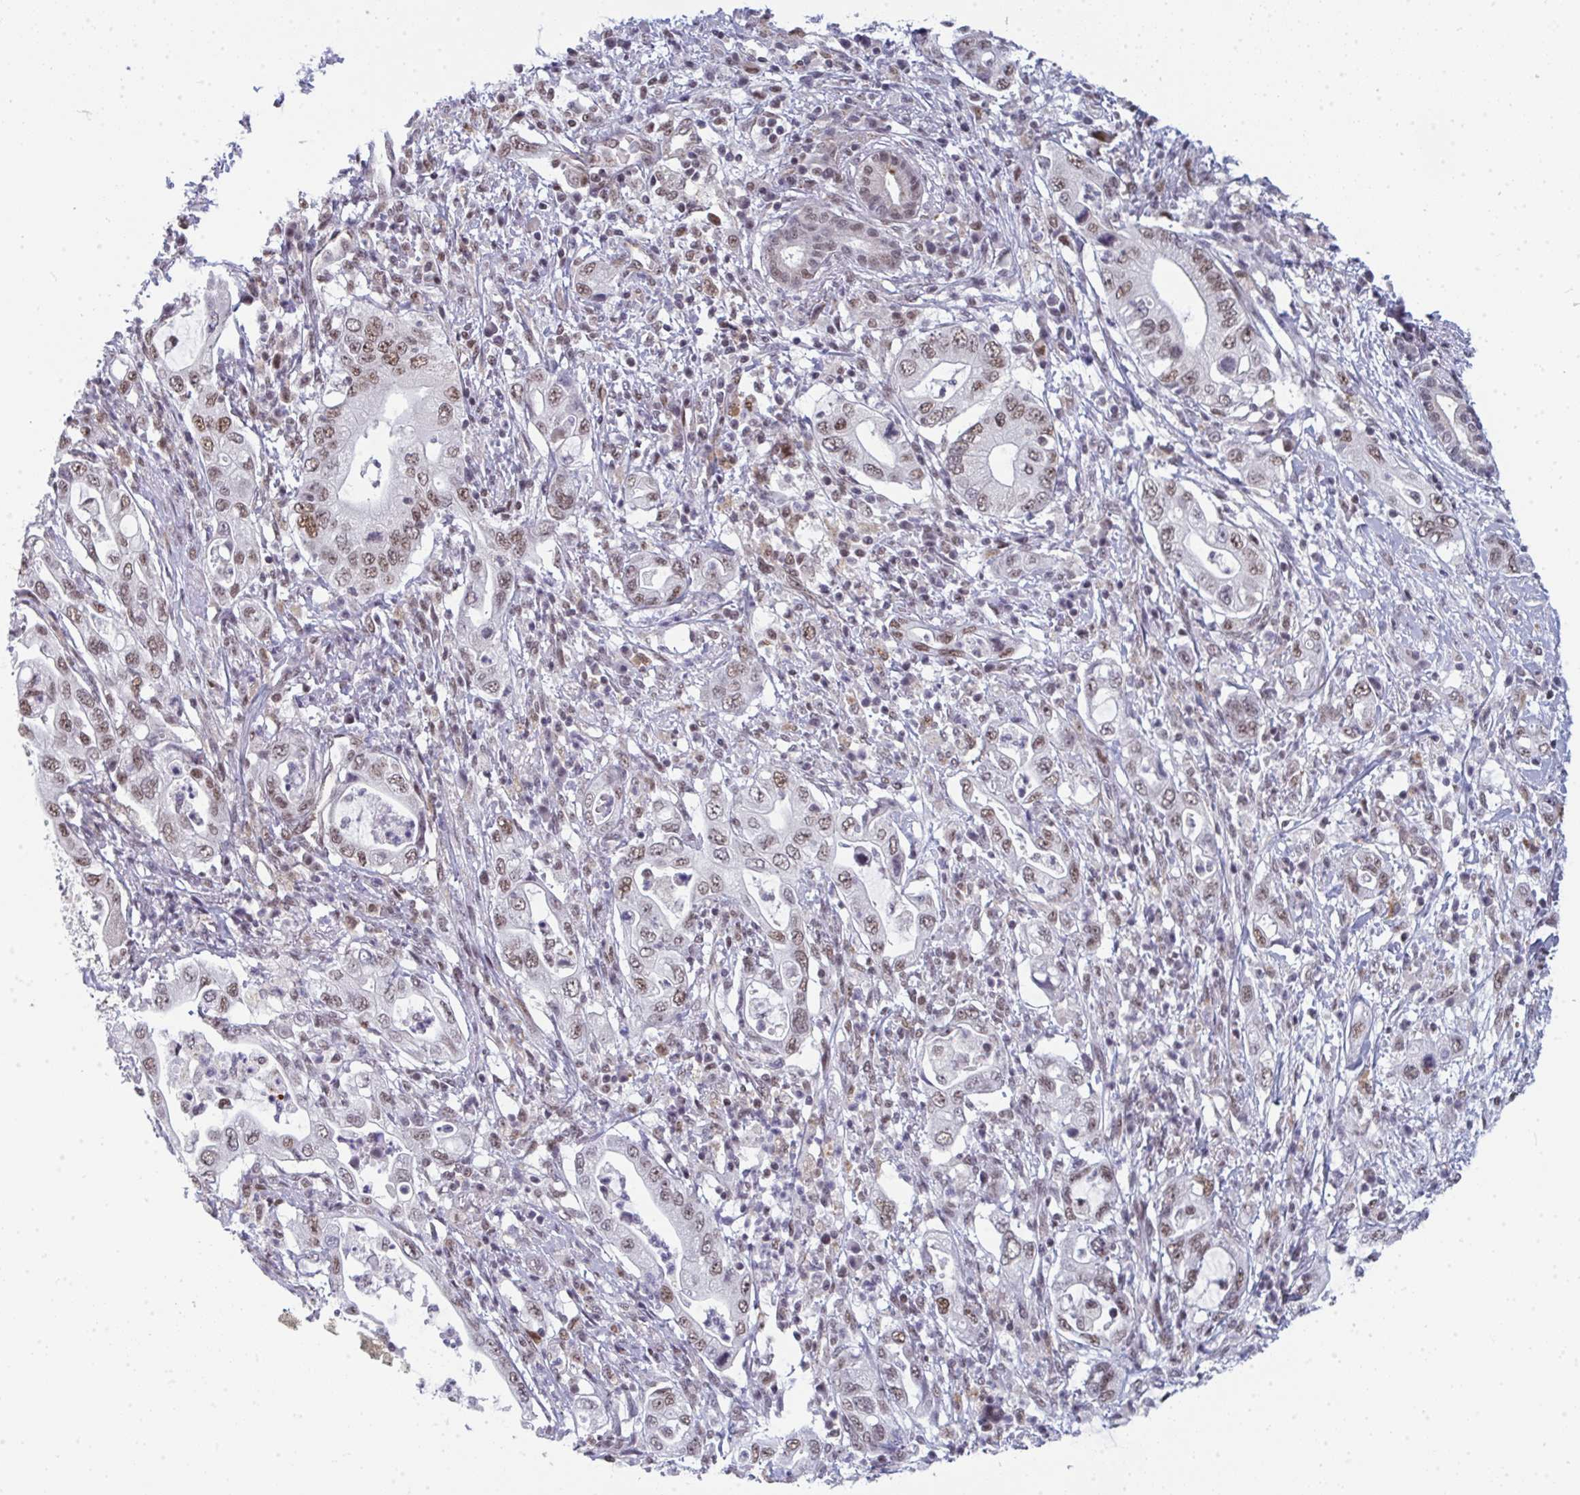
{"staining": {"intensity": "moderate", "quantity": ">75%", "location": "nuclear"}, "tissue": "pancreatic cancer", "cell_type": "Tumor cells", "image_type": "cancer", "snomed": [{"axis": "morphology", "description": "Adenocarcinoma, NOS"}, {"axis": "topography", "description": "Pancreas"}], "caption": "Tumor cells reveal medium levels of moderate nuclear positivity in about >75% of cells in human adenocarcinoma (pancreatic). The protein is stained brown, and the nuclei are stained in blue (DAB IHC with brightfield microscopy, high magnification).", "gene": "ATF1", "patient": {"sex": "female", "age": 72}}